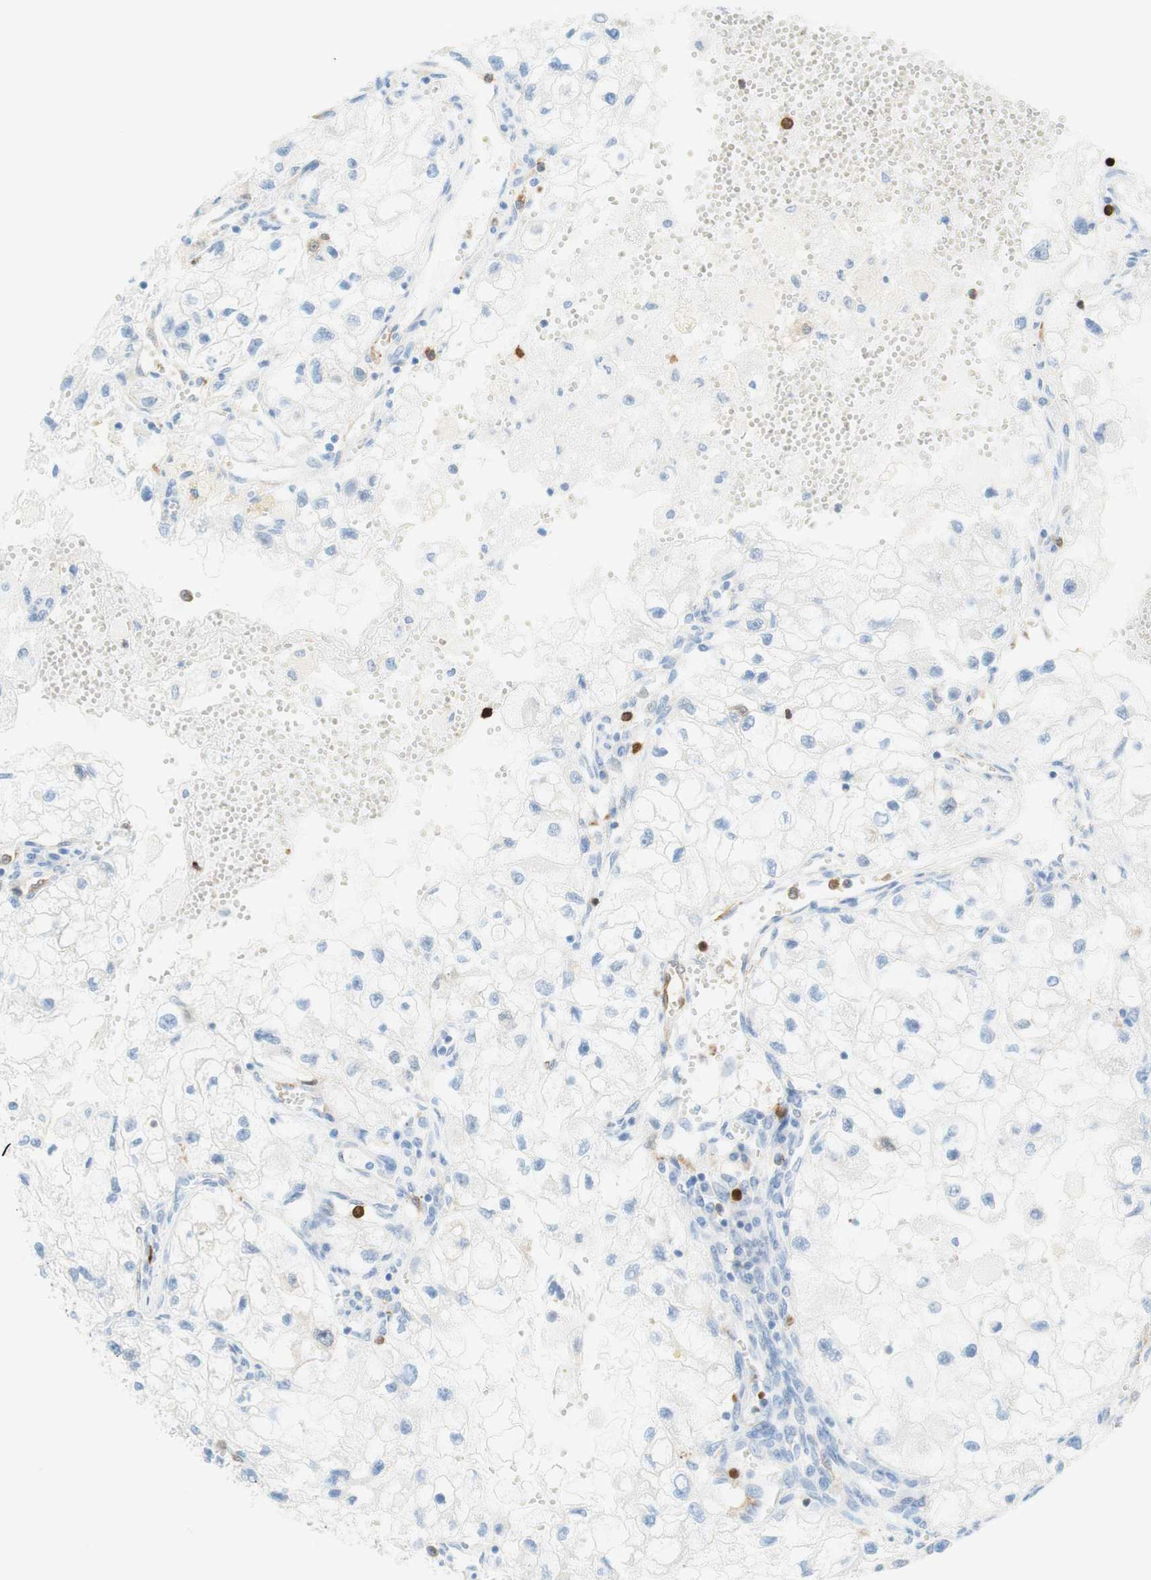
{"staining": {"intensity": "negative", "quantity": "none", "location": "none"}, "tissue": "renal cancer", "cell_type": "Tumor cells", "image_type": "cancer", "snomed": [{"axis": "morphology", "description": "Adenocarcinoma, NOS"}, {"axis": "topography", "description": "Kidney"}], "caption": "An IHC photomicrograph of adenocarcinoma (renal) is shown. There is no staining in tumor cells of adenocarcinoma (renal). (DAB (3,3'-diaminobenzidine) immunohistochemistry visualized using brightfield microscopy, high magnification).", "gene": "STMN1", "patient": {"sex": "female", "age": 70}}